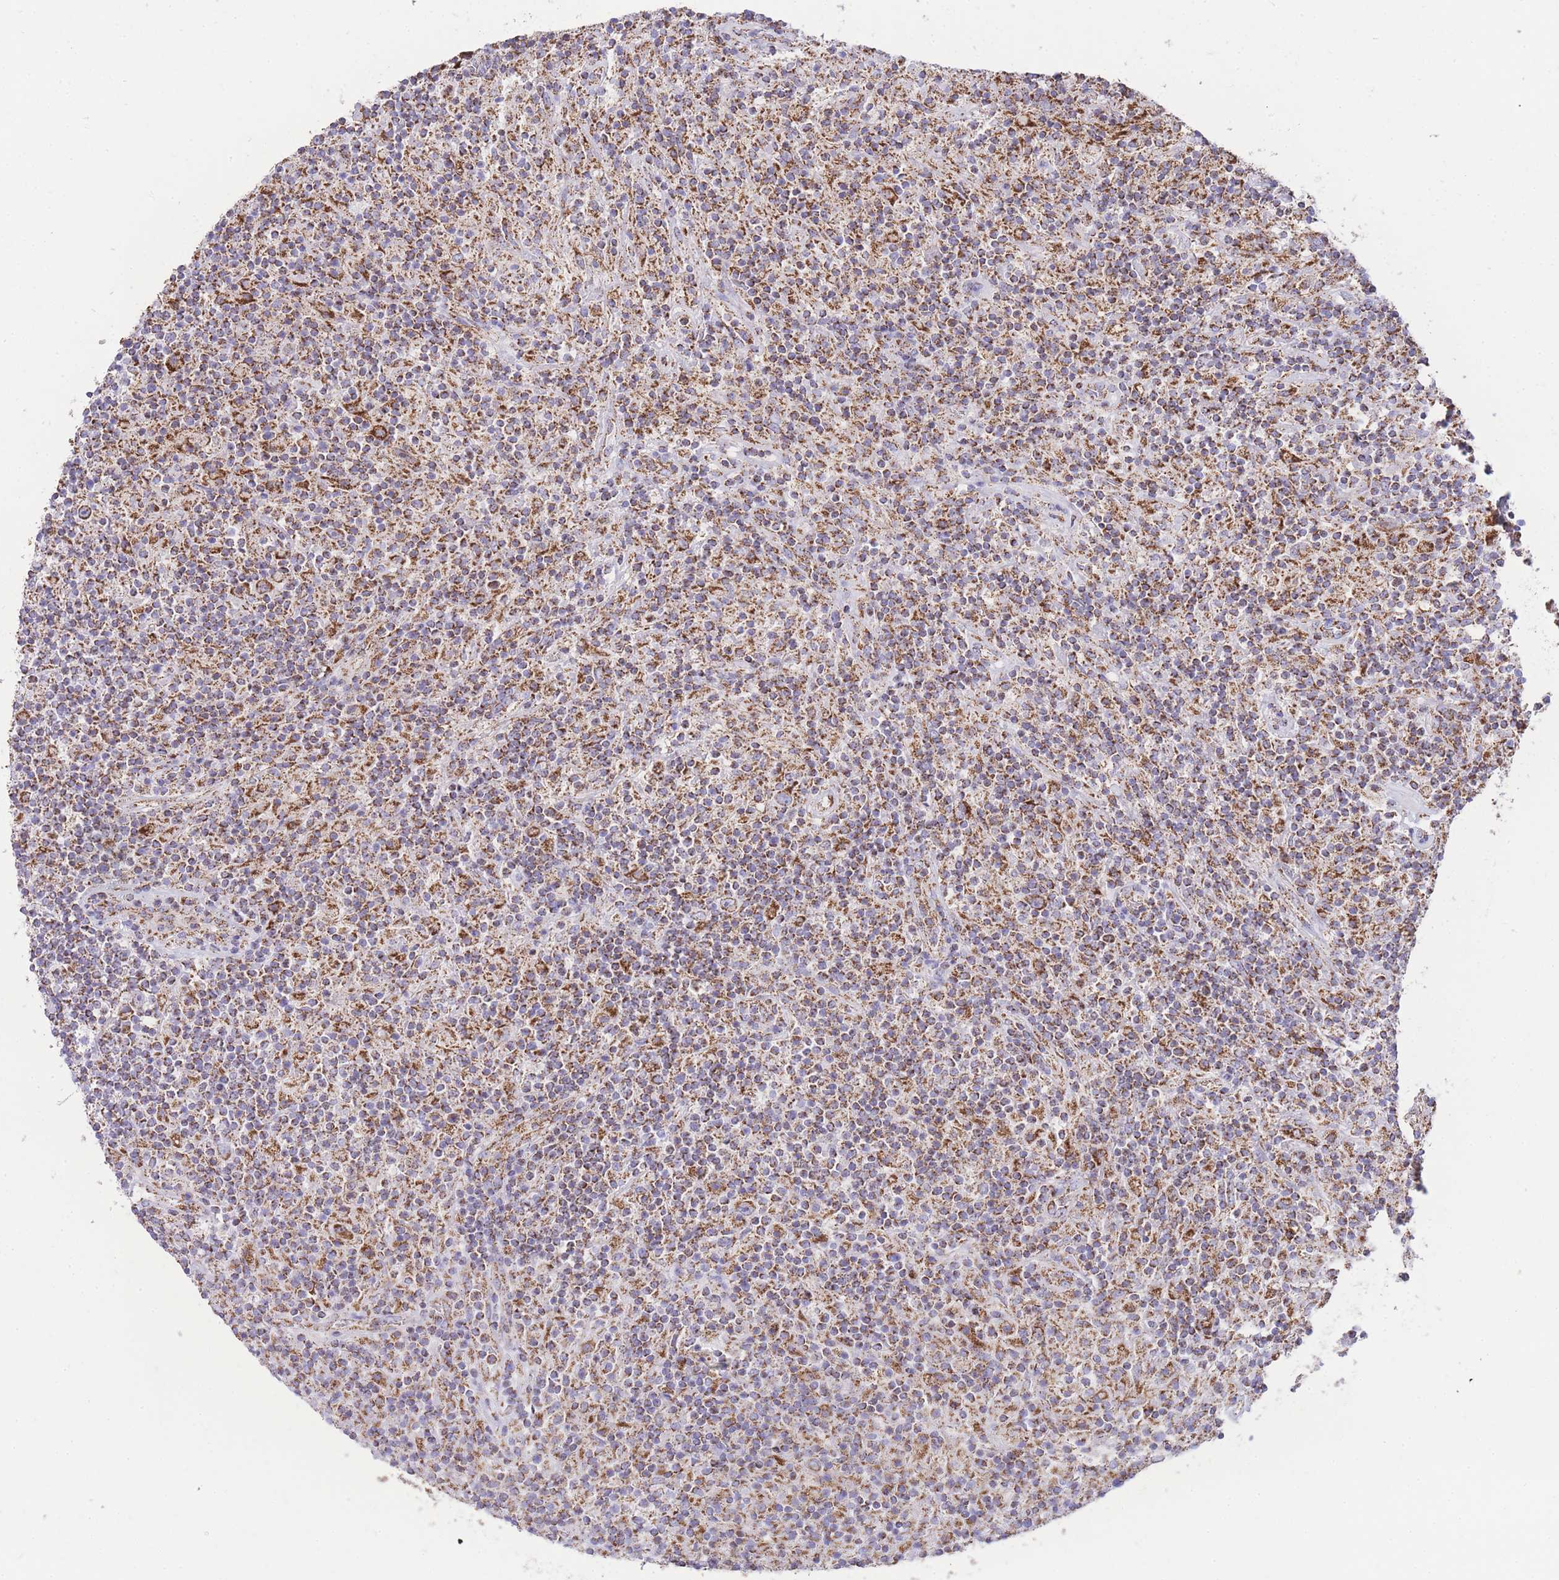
{"staining": {"intensity": "moderate", "quantity": ">75%", "location": "cytoplasmic/membranous"}, "tissue": "lymphoma", "cell_type": "Tumor cells", "image_type": "cancer", "snomed": [{"axis": "morphology", "description": "Hodgkin's disease, NOS"}, {"axis": "topography", "description": "Lymph node"}], "caption": "DAB (3,3'-diaminobenzidine) immunohistochemical staining of human lymphoma reveals moderate cytoplasmic/membranous protein expression in about >75% of tumor cells. (IHC, brightfield microscopy, high magnification).", "gene": "GSTM1", "patient": {"sex": "male", "age": 70}}